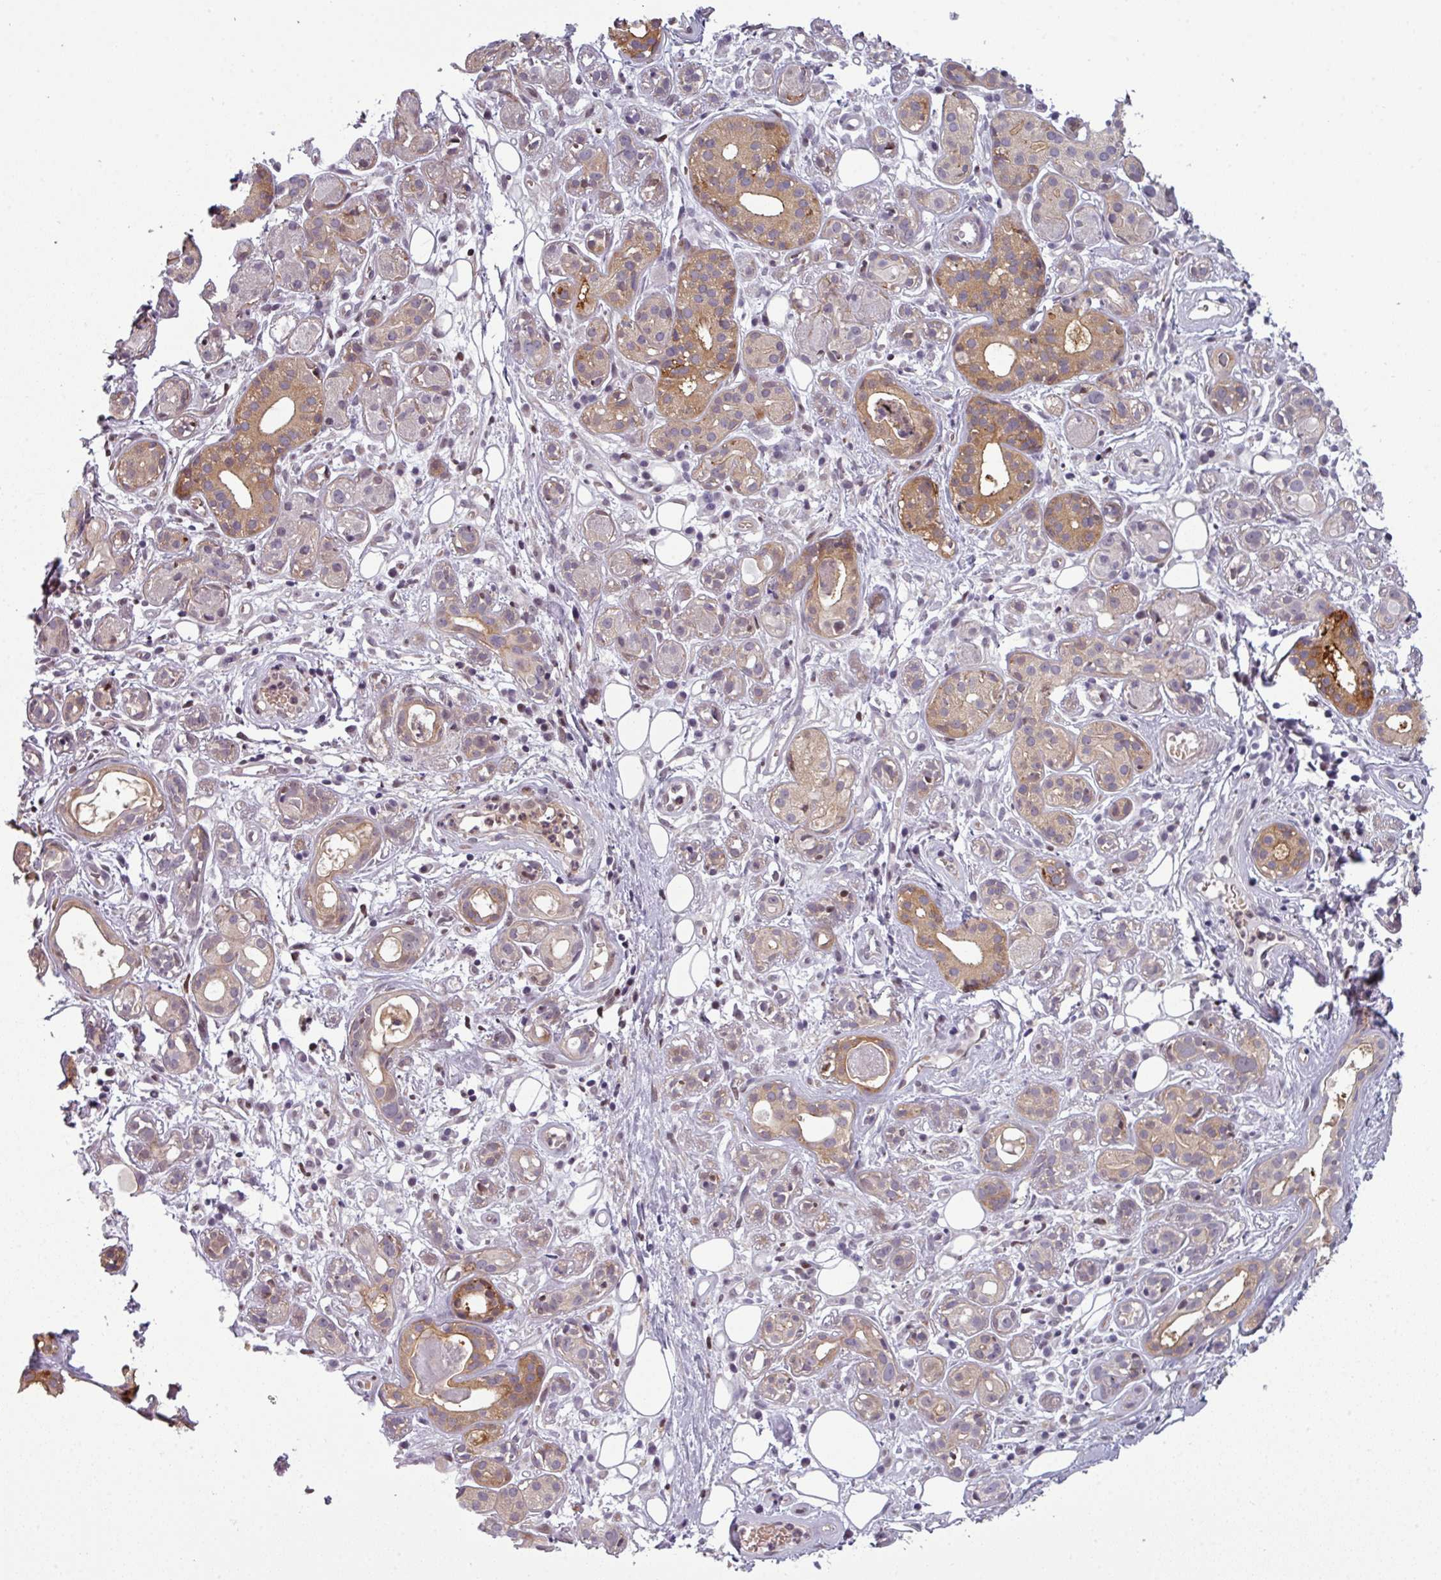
{"staining": {"intensity": "moderate", "quantity": "25%-75%", "location": "cytoplasmic/membranous"}, "tissue": "salivary gland", "cell_type": "Glandular cells", "image_type": "normal", "snomed": [{"axis": "morphology", "description": "Normal tissue, NOS"}, {"axis": "topography", "description": "Salivary gland"}], "caption": "High-power microscopy captured an immunohistochemistry photomicrograph of benign salivary gland, revealing moderate cytoplasmic/membranous positivity in about 25%-75% of glandular cells. The staining was performed using DAB to visualize the protein expression in brown, while the nuclei were stained in blue with hematoxylin (Magnification: 20x).", "gene": "PRAMEF12", "patient": {"sex": "male", "age": 54}}